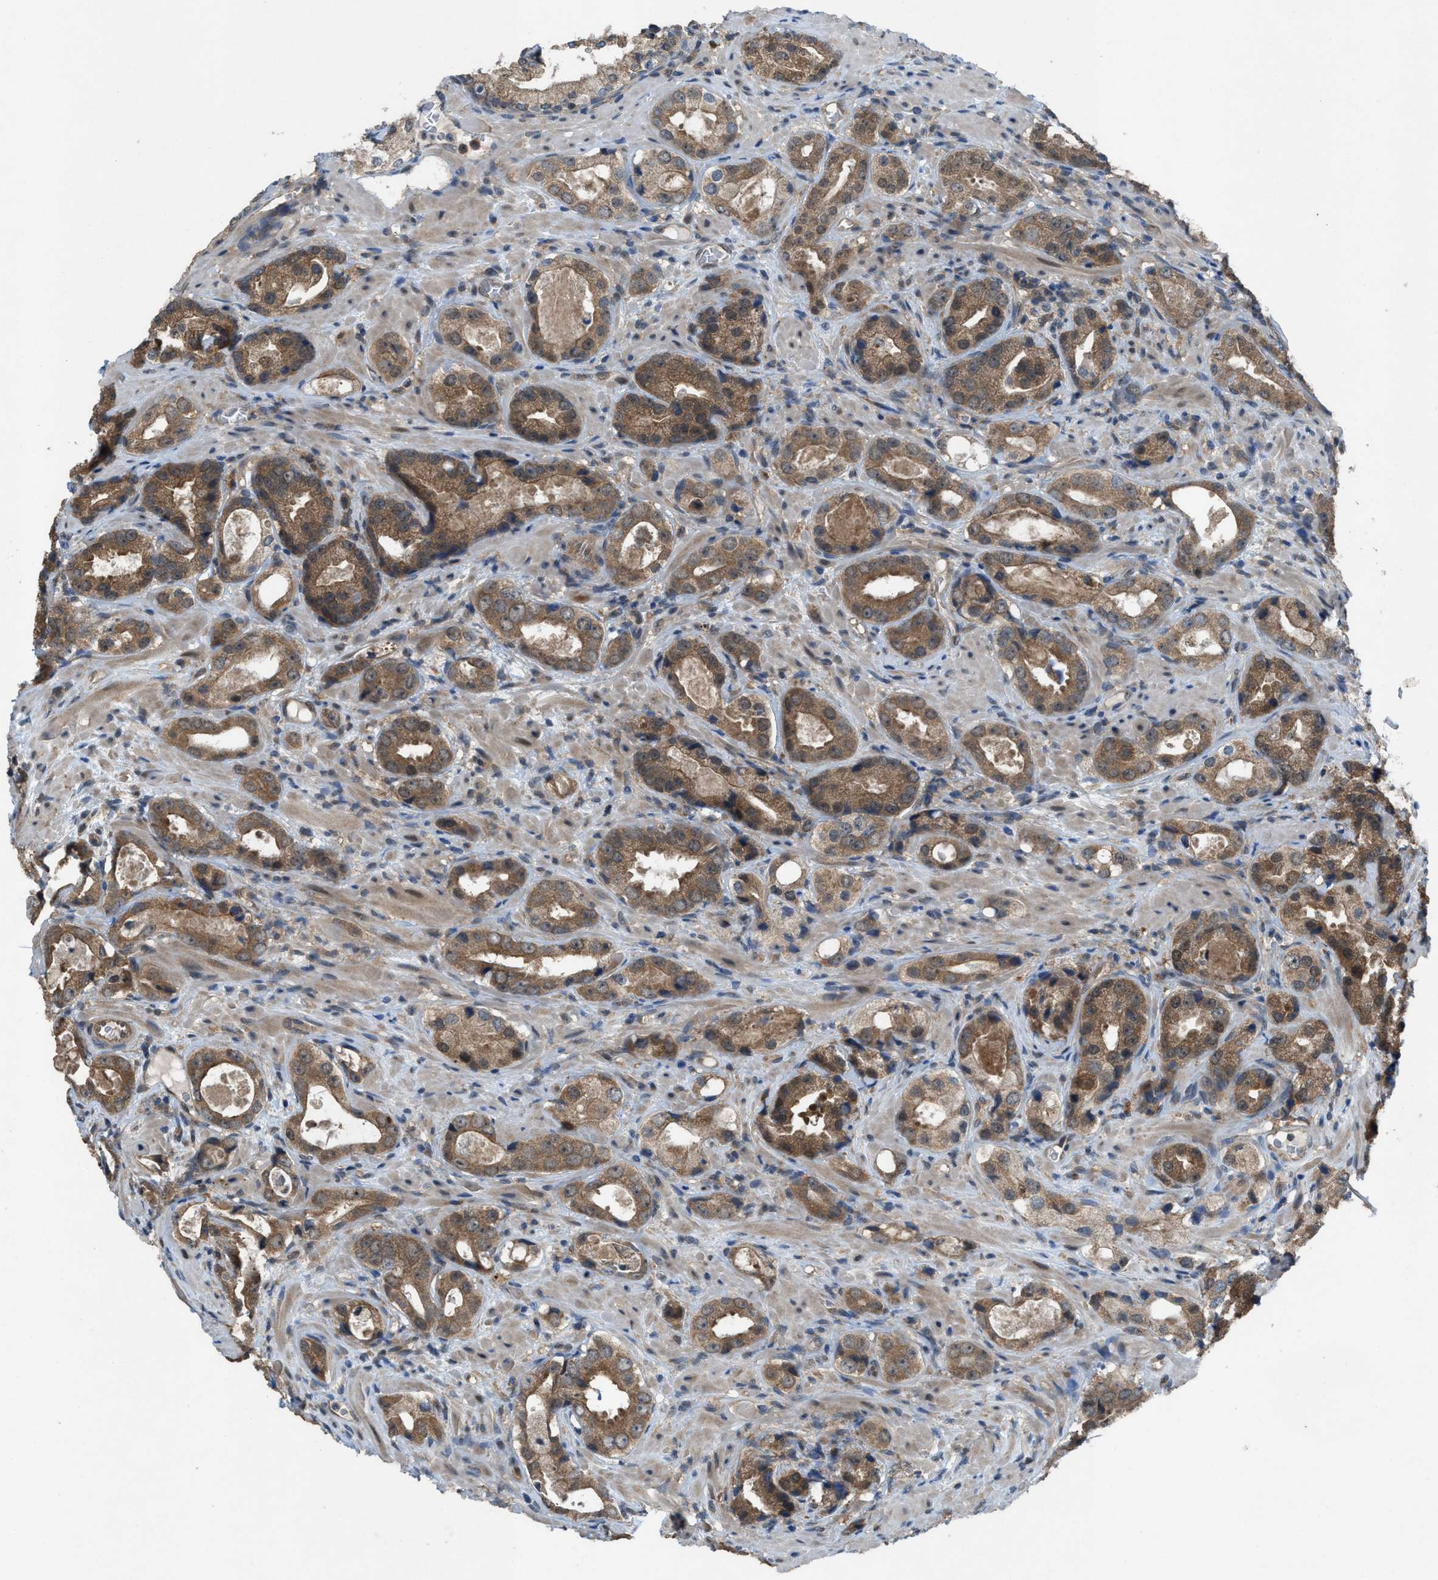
{"staining": {"intensity": "moderate", "quantity": ">75%", "location": "cytoplasmic/membranous"}, "tissue": "prostate cancer", "cell_type": "Tumor cells", "image_type": "cancer", "snomed": [{"axis": "morphology", "description": "Adenocarcinoma, High grade"}, {"axis": "topography", "description": "Prostate"}], "caption": "Human prostate adenocarcinoma (high-grade) stained with a brown dye demonstrates moderate cytoplasmic/membranous positive expression in about >75% of tumor cells.", "gene": "PLAA", "patient": {"sex": "male", "age": 63}}